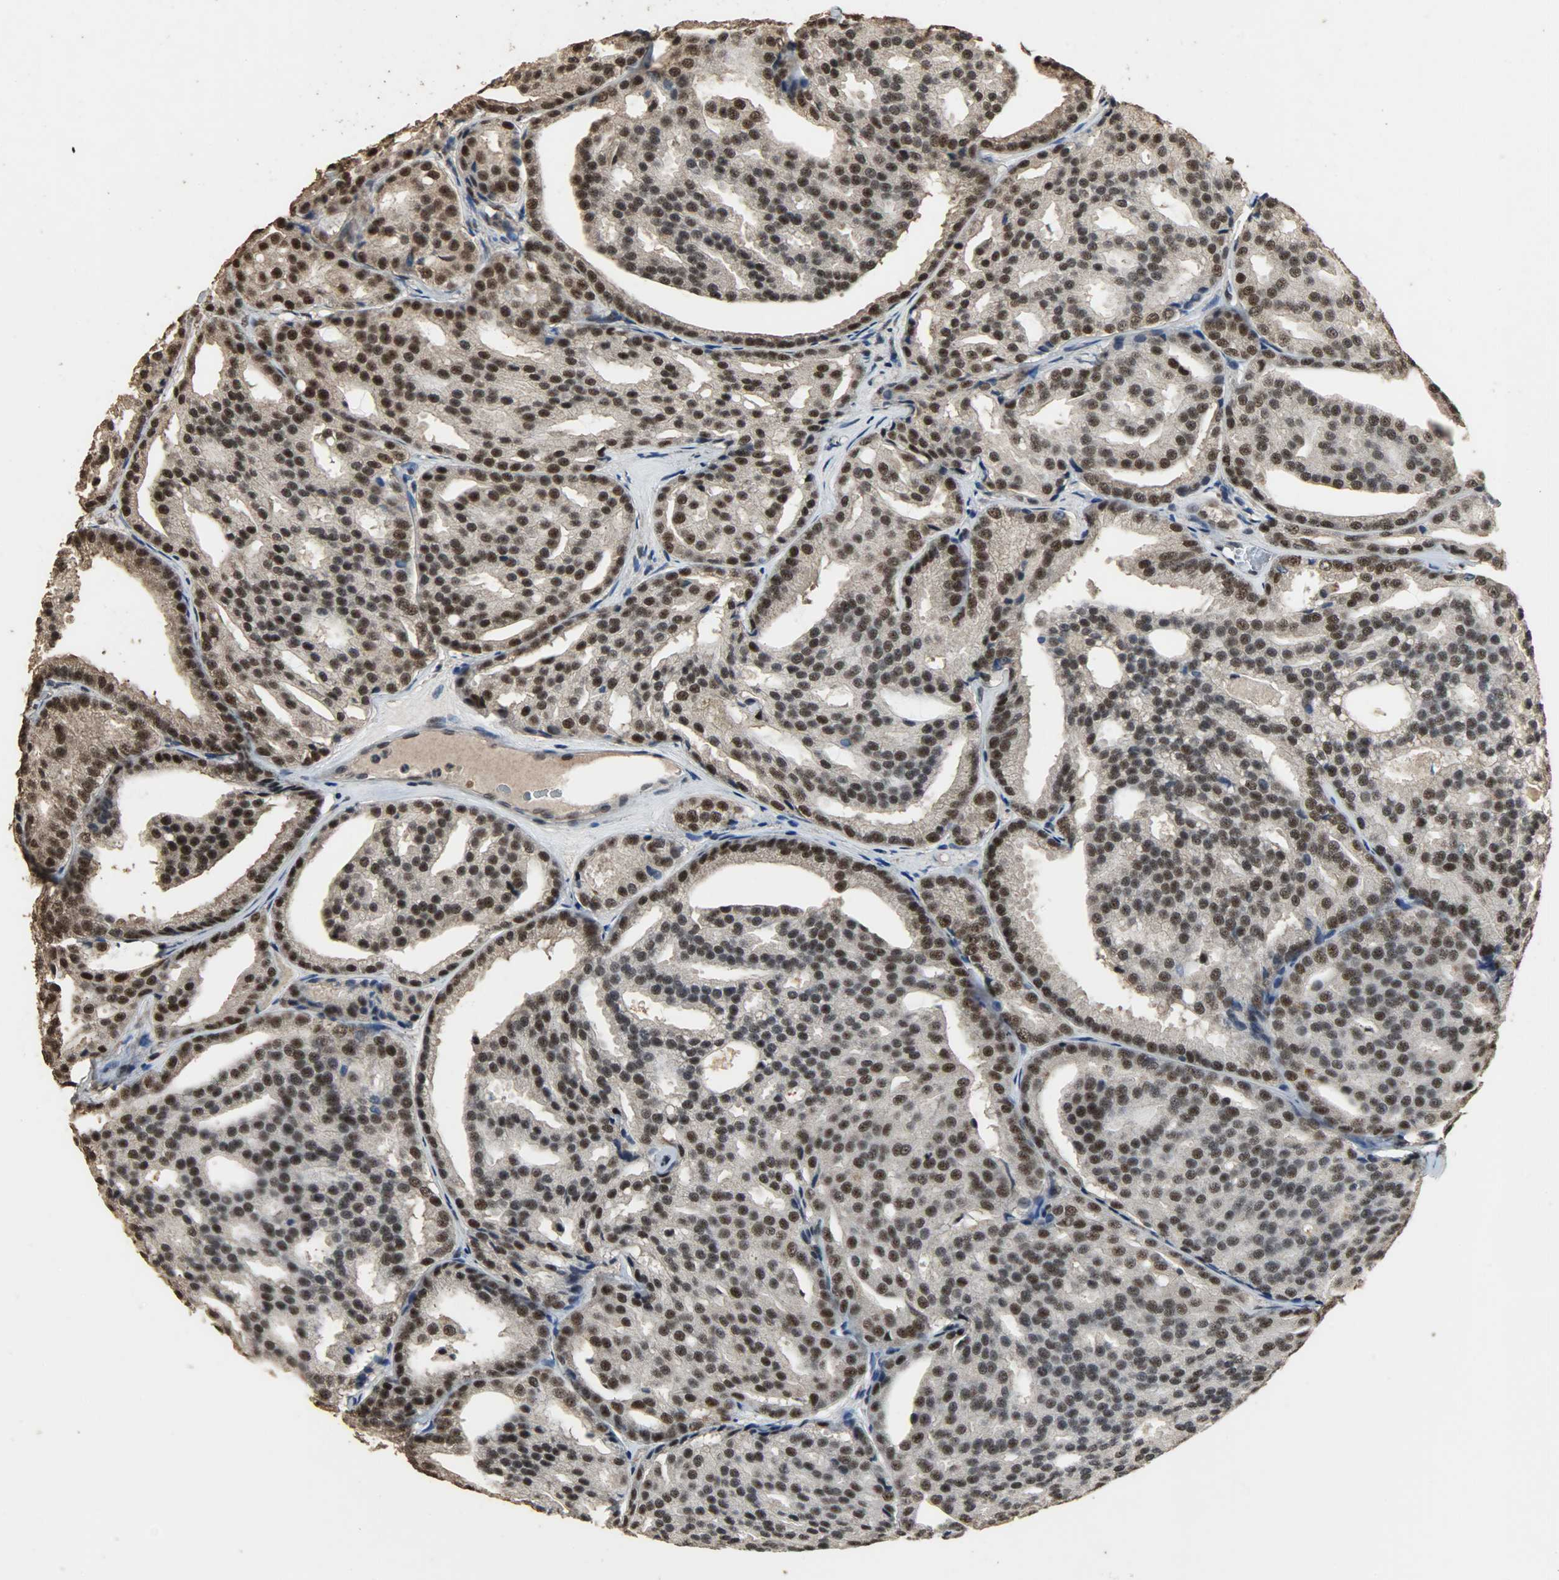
{"staining": {"intensity": "moderate", "quantity": ">75%", "location": "nuclear"}, "tissue": "prostate cancer", "cell_type": "Tumor cells", "image_type": "cancer", "snomed": [{"axis": "morphology", "description": "Adenocarcinoma, High grade"}, {"axis": "topography", "description": "Prostate"}], "caption": "IHC (DAB (3,3'-diaminobenzidine)) staining of high-grade adenocarcinoma (prostate) demonstrates moderate nuclear protein staining in approximately >75% of tumor cells. (DAB (3,3'-diaminobenzidine) = brown stain, brightfield microscopy at high magnification).", "gene": "CCNT2", "patient": {"sex": "male", "age": 64}}